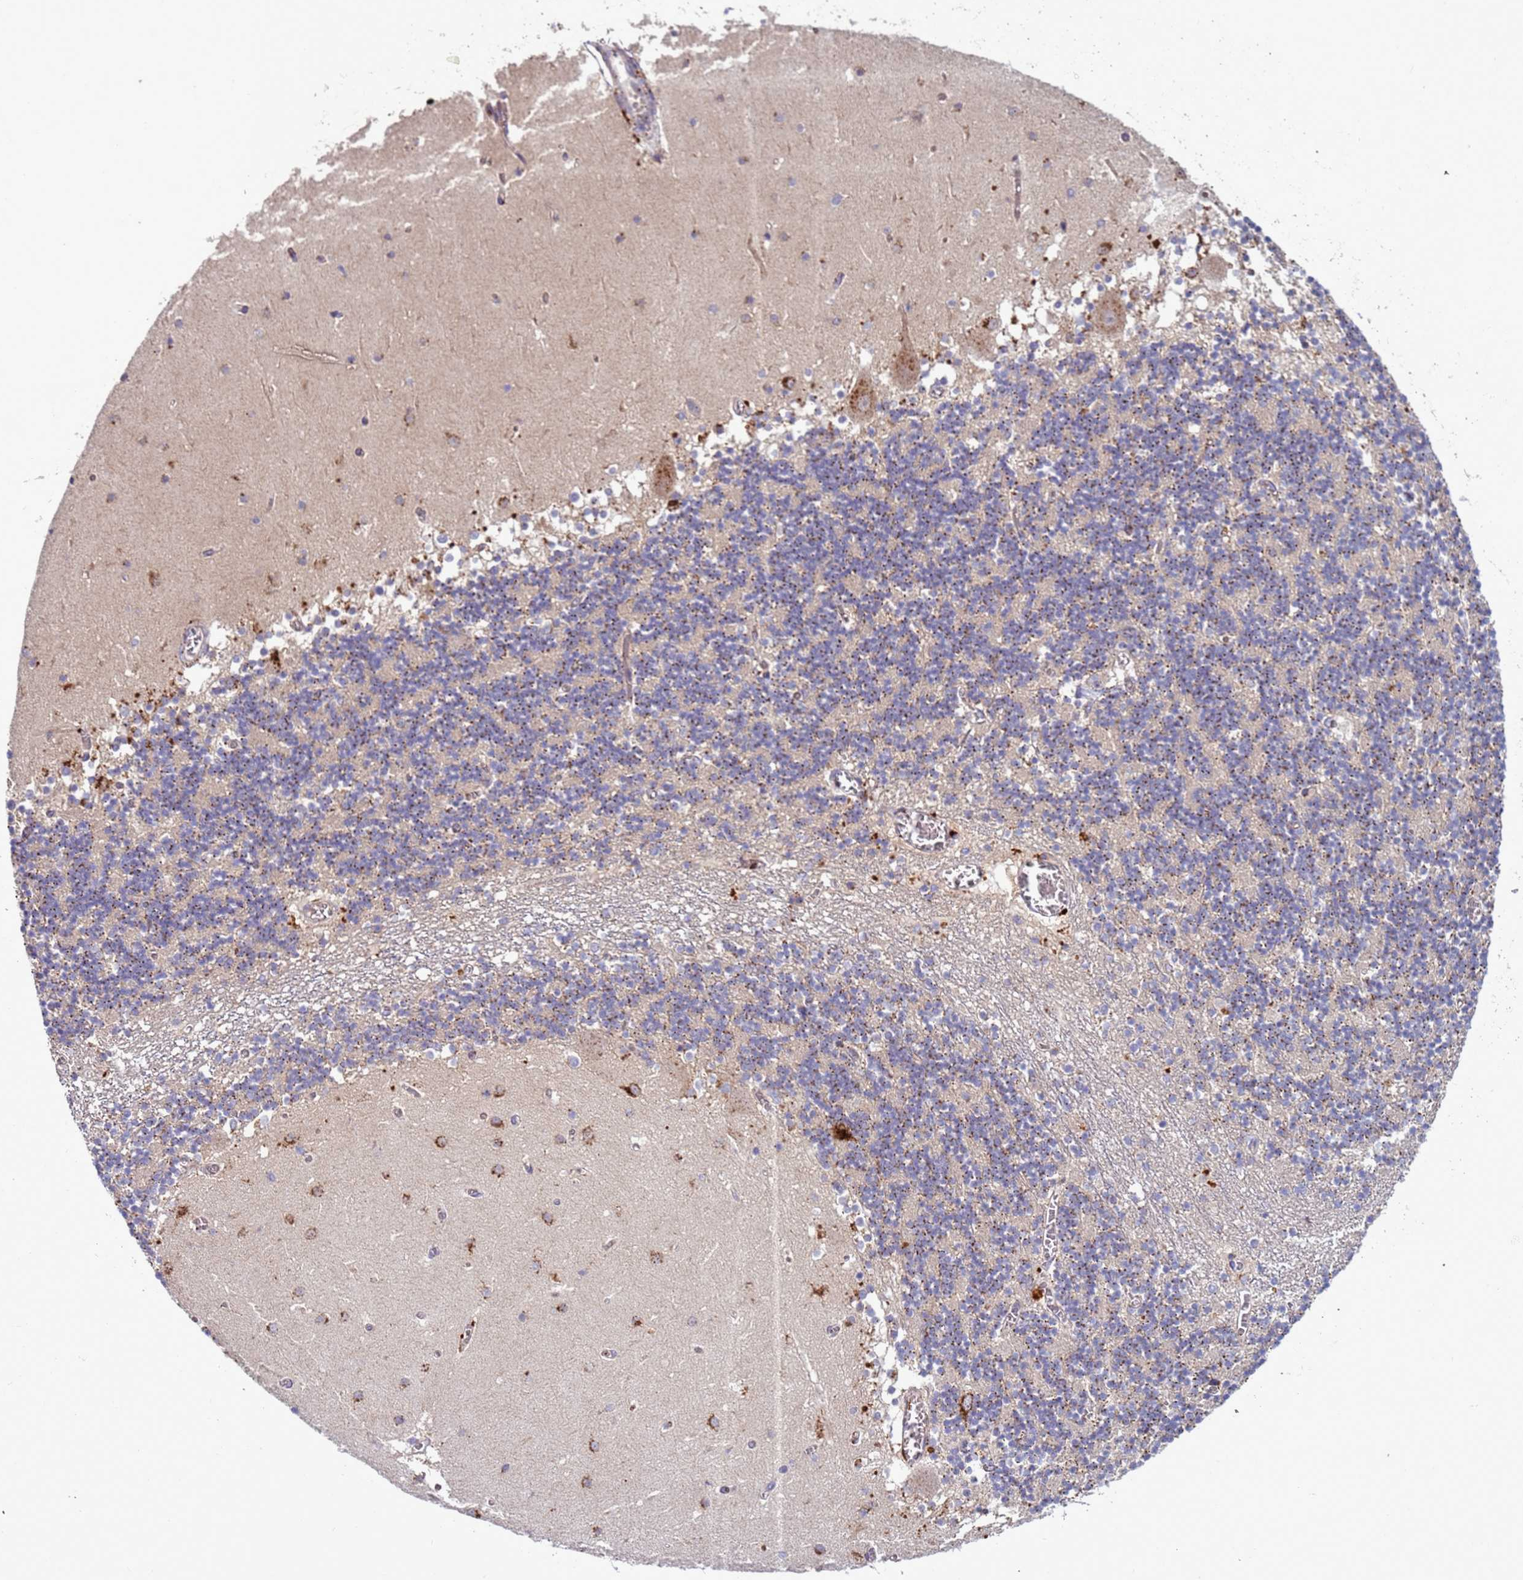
{"staining": {"intensity": "moderate", "quantity": "25%-75%", "location": "cytoplasmic/membranous"}, "tissue": "cerebellum", "cell_type": "Cells in granular layer", "image_type": "normal", "snomed": [{"axis": "morphology", "description": "Normal tissue, NOS"}, {"axis": "topography", "description": "Cerebellum"}], "caption": "Moderate cytoplasmic/membranous positivity is appreciated in about 25%-75% of cells in granular layer in benign cerebellum.", "gene": "VPS36", "patient": {"sex": "female", "age": 28}}